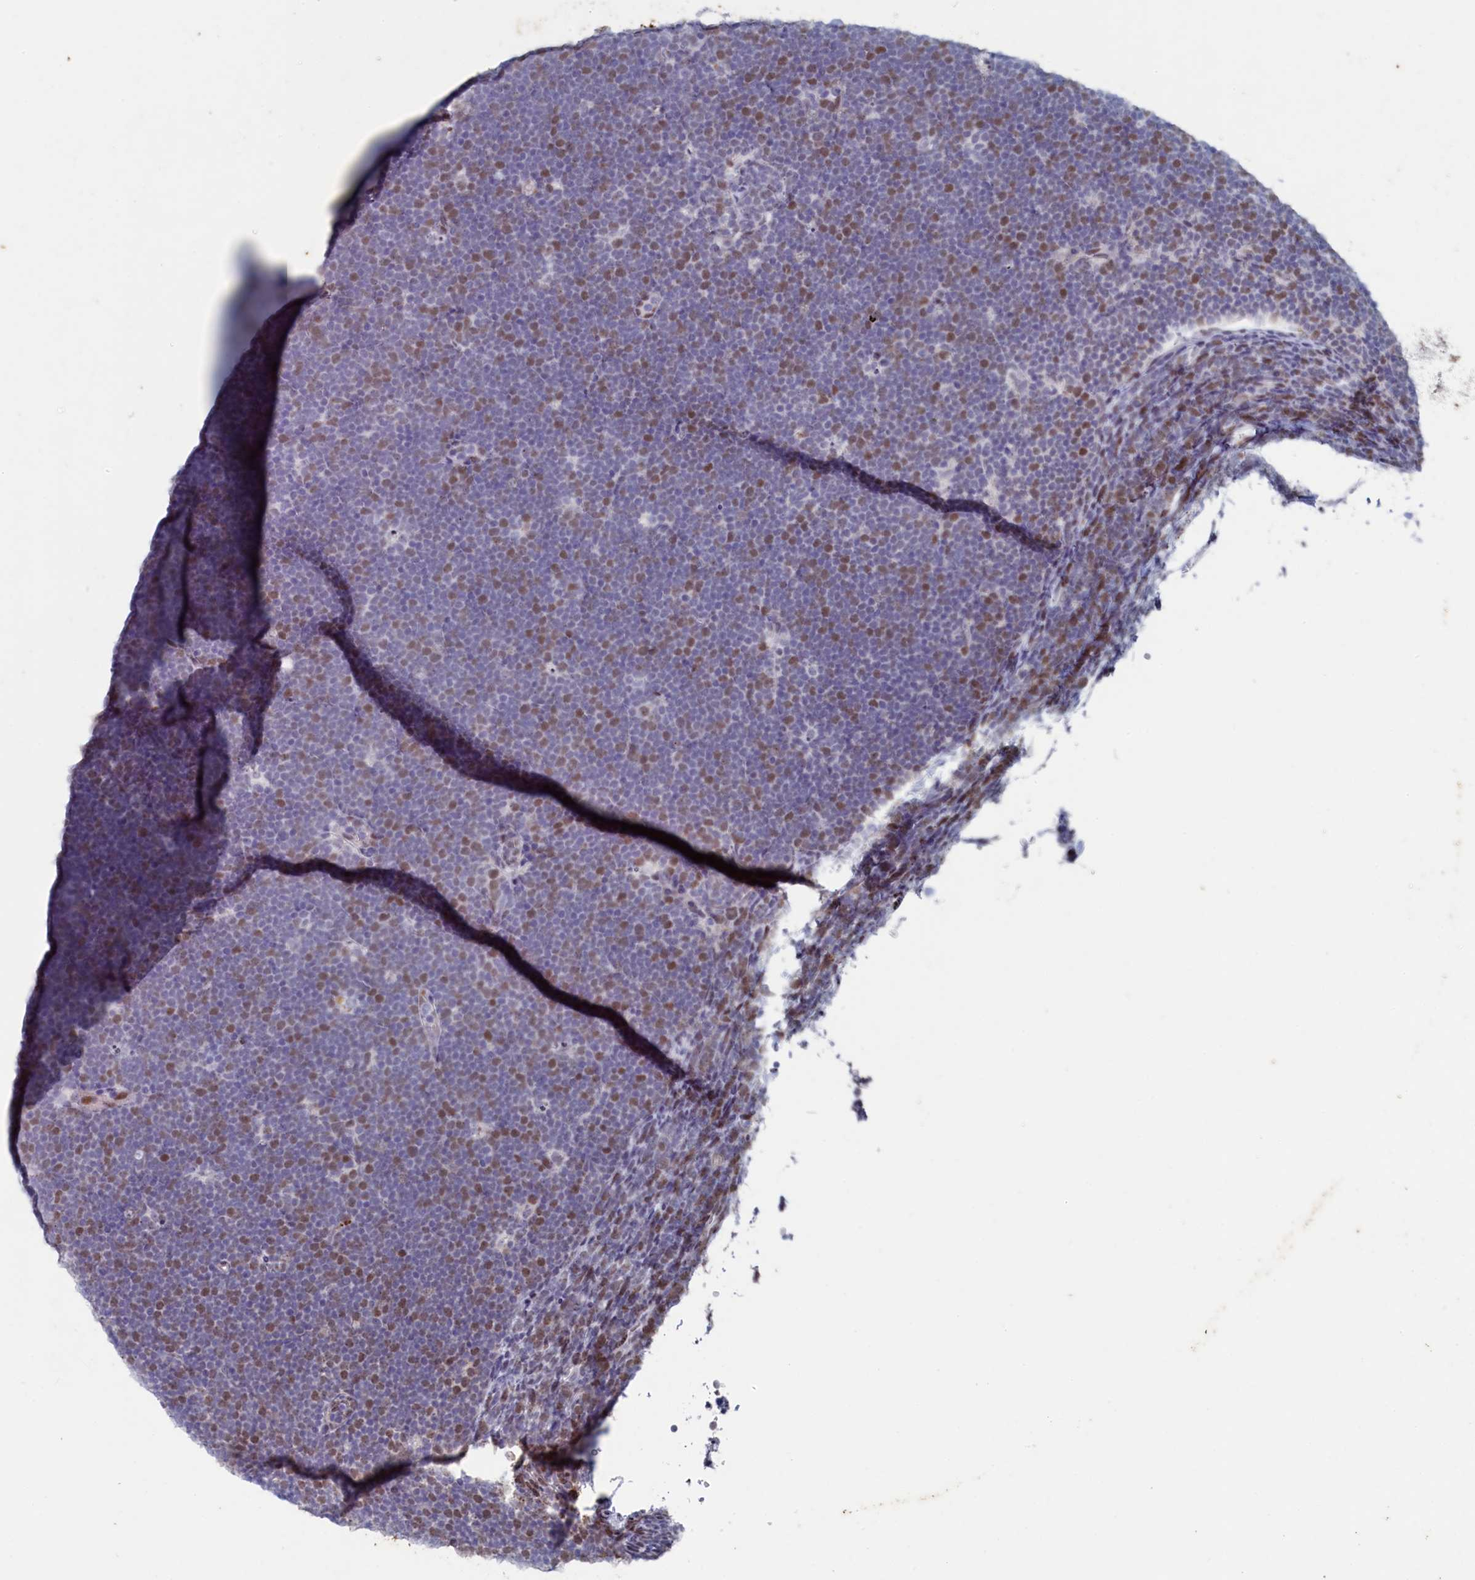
{"staining": {"intensity": "moderate", "quantity": "25%-75%", "location": "nuclear"}, "tissue": "lymphoma", "cell_type": "Tumor cells", "image_type": "cancer", "snomed": [{"axis": "morphology", "description": "Malignant lymphoma, non-Hodgkin's type, High grade"}, {"axis": "topography", "description": "Lymph node"}], "caption": "A high-resolution micrograph shows immunohistochemistry staining of lymphoma, which displays moderate nuclear expression in about 25%-75% of tumor cells.", "gene": "WDR76", "patient": {"sex": "male", "age": 13}}